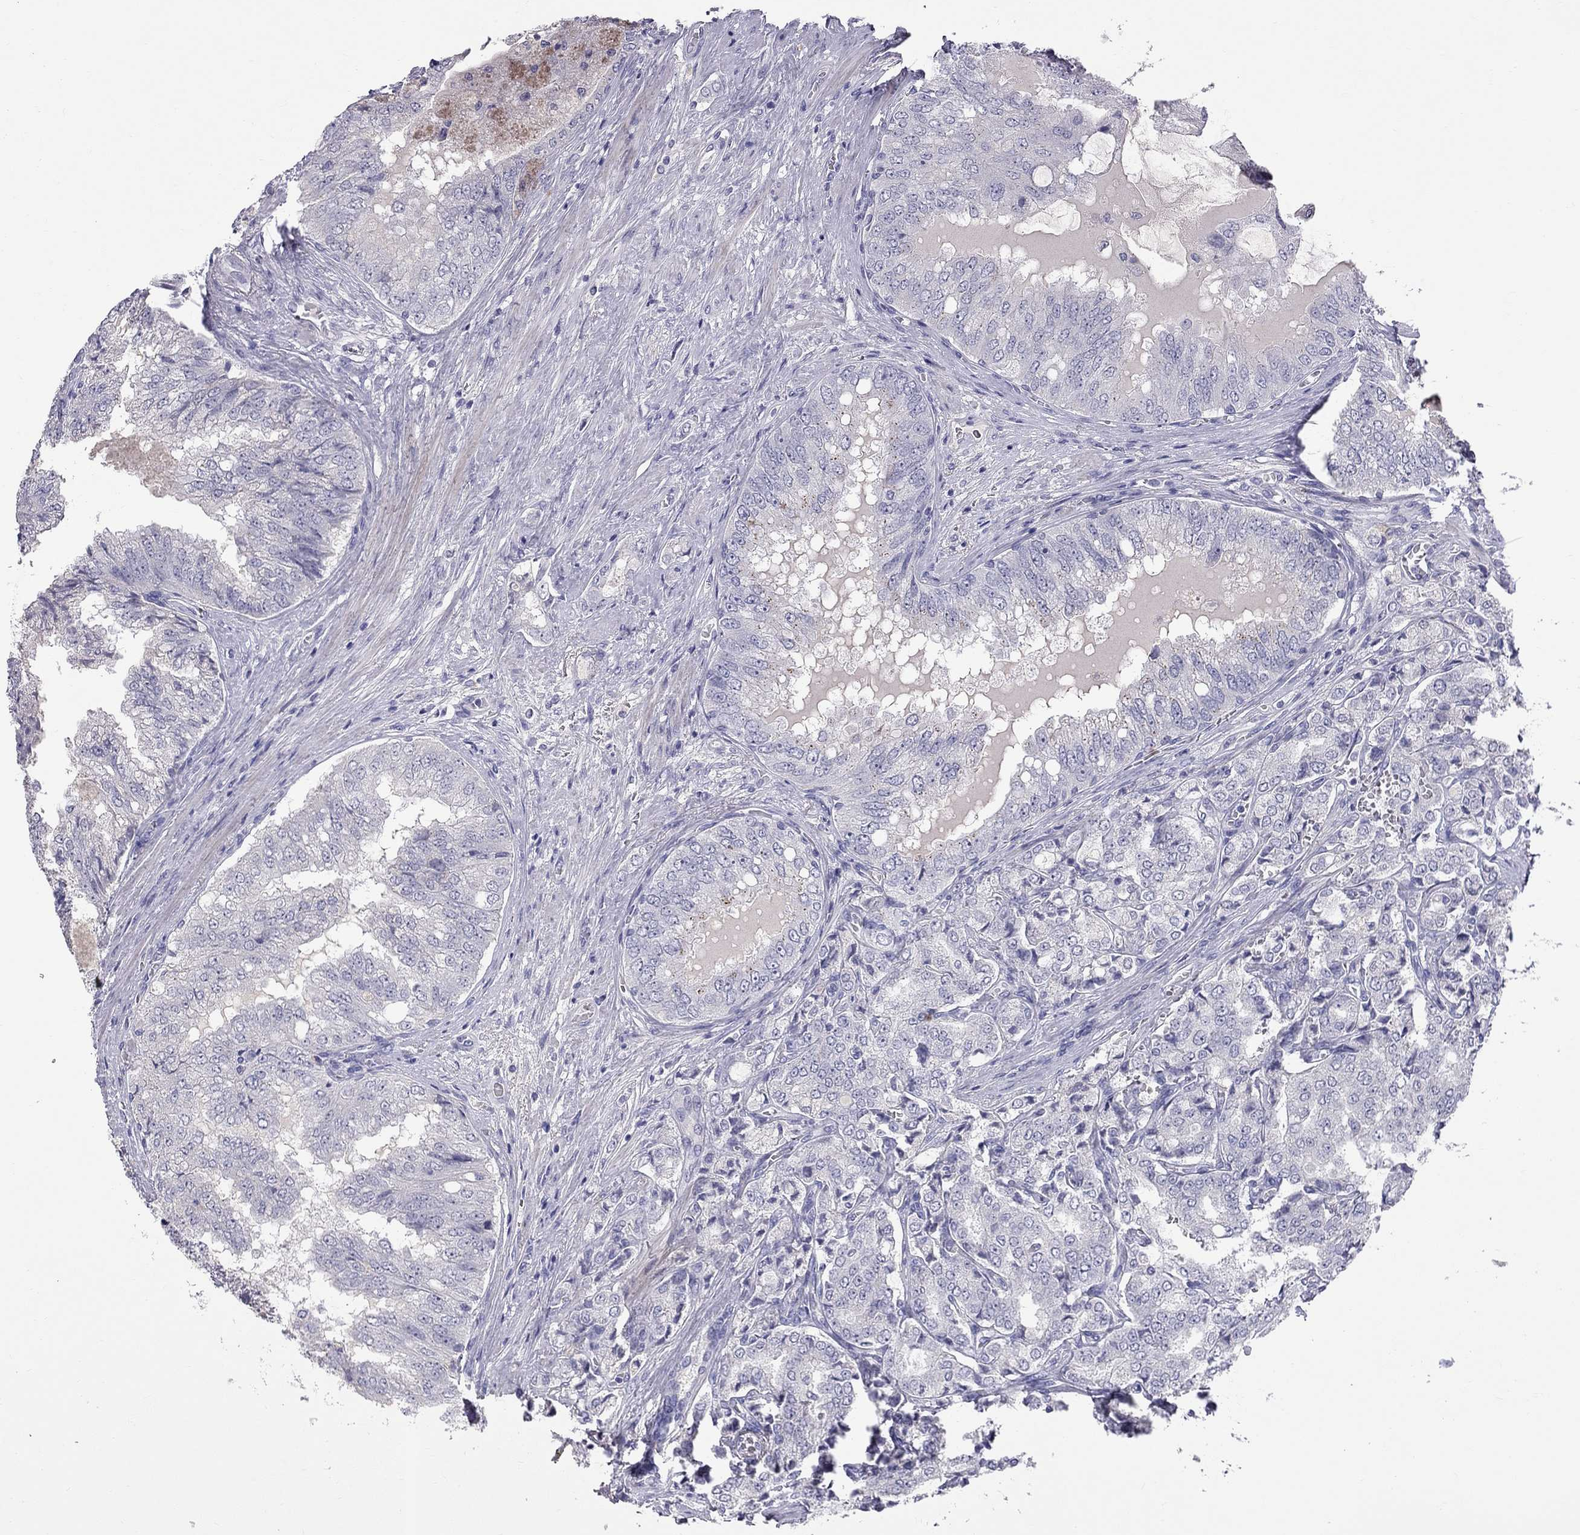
{"staining": {"intensity": "negative", "quantity": "none", "location": "none"}, "tissue": "prostate cancer", "cell_type": "Tumor cells", "image_type": "cancer", "snomed": [{"axis": "morphology", "description": "Adenocarcinoma, NOS"}, {"axis": "topography", "description": "Prostate"}], "caption": "There is no significant staining in tumor cells of adenocarcinoma (prostate).", "gene": "CFAP91", "patient": {"sex": "male", "age": 65}}